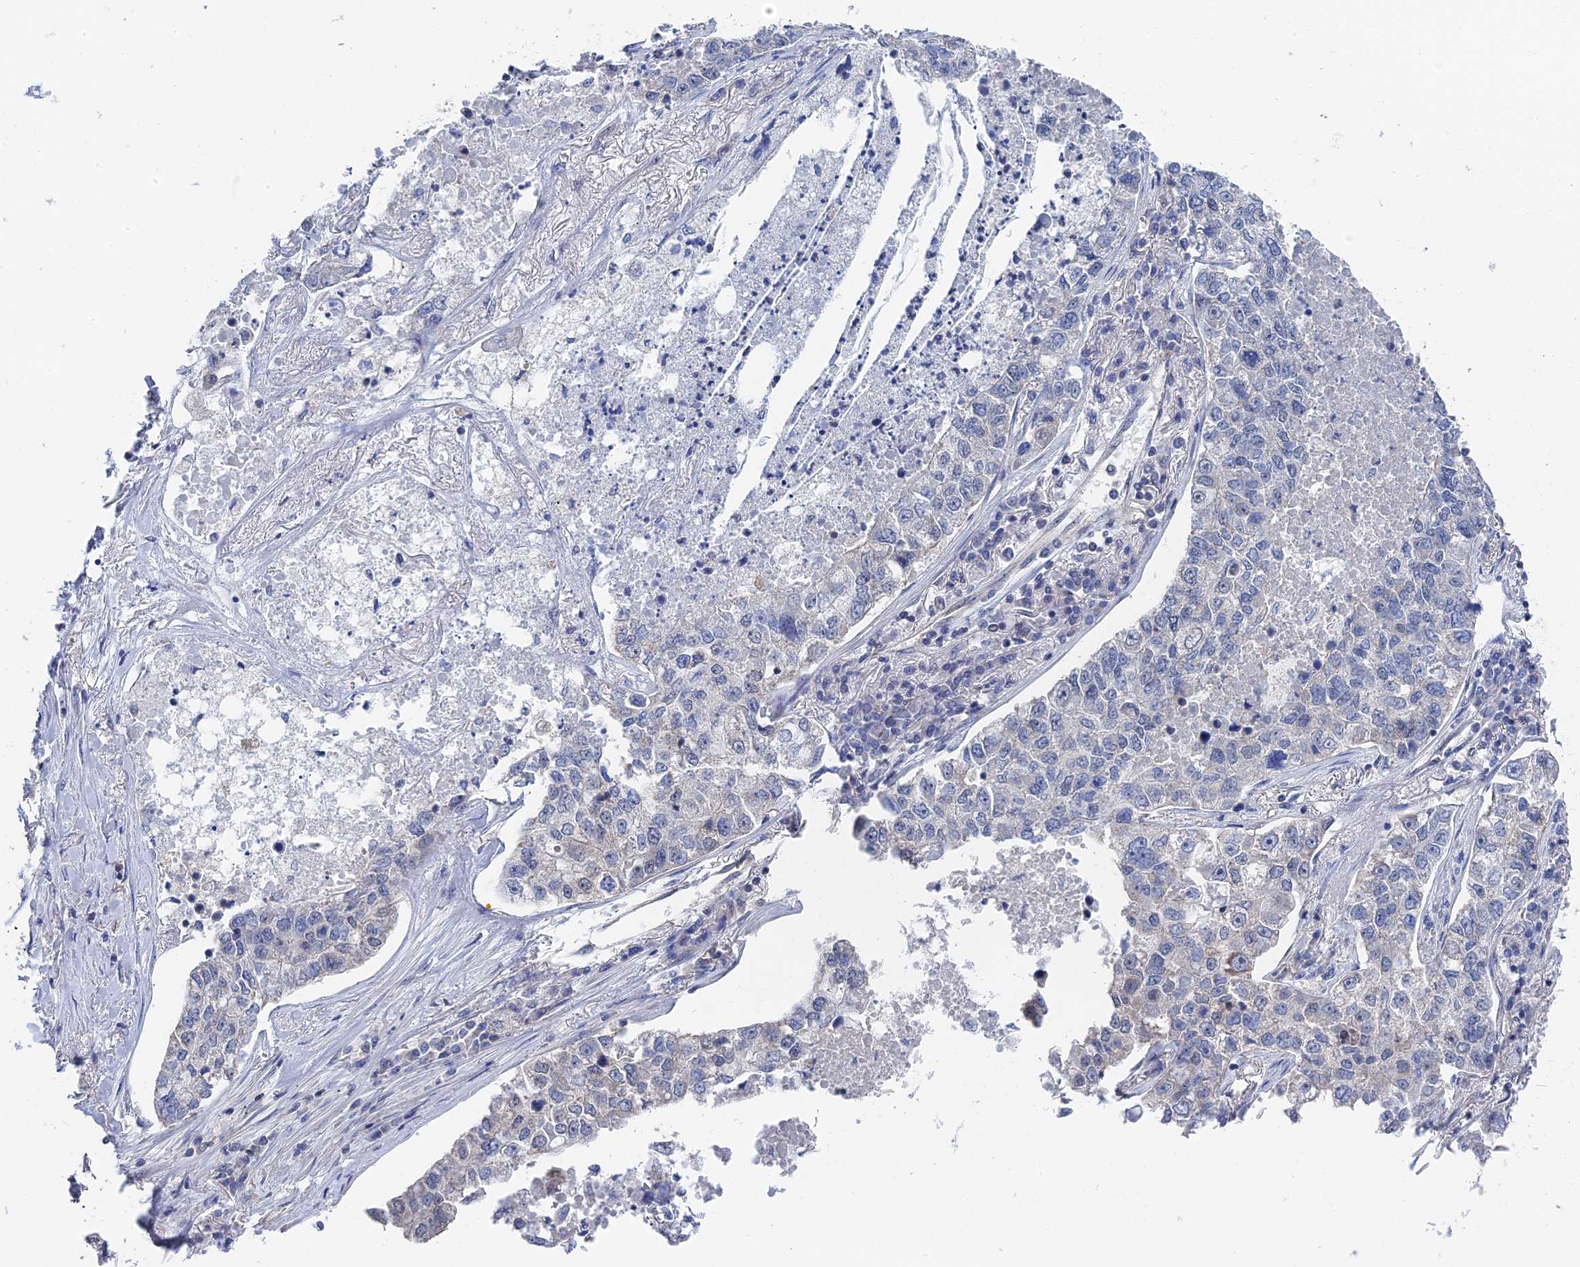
{"staining": {"intensity": "negative", "quantity": "none", "location": "none"}, "tissue": "lung cancer", "cell_type": "Tumor cells", "image_type": "cancer", "snomed": [{"axis": "morphology", "description": "Adenocarcinoma, NOS"}, {"axis": "topography", "description": "Lung"}], "caption": "An image of lung adenocarcinoma stained for a protein reveals no brown staining in tumor cells.", "gene": "TSSC4", "patient": {"sex": "male", "age": 49}}